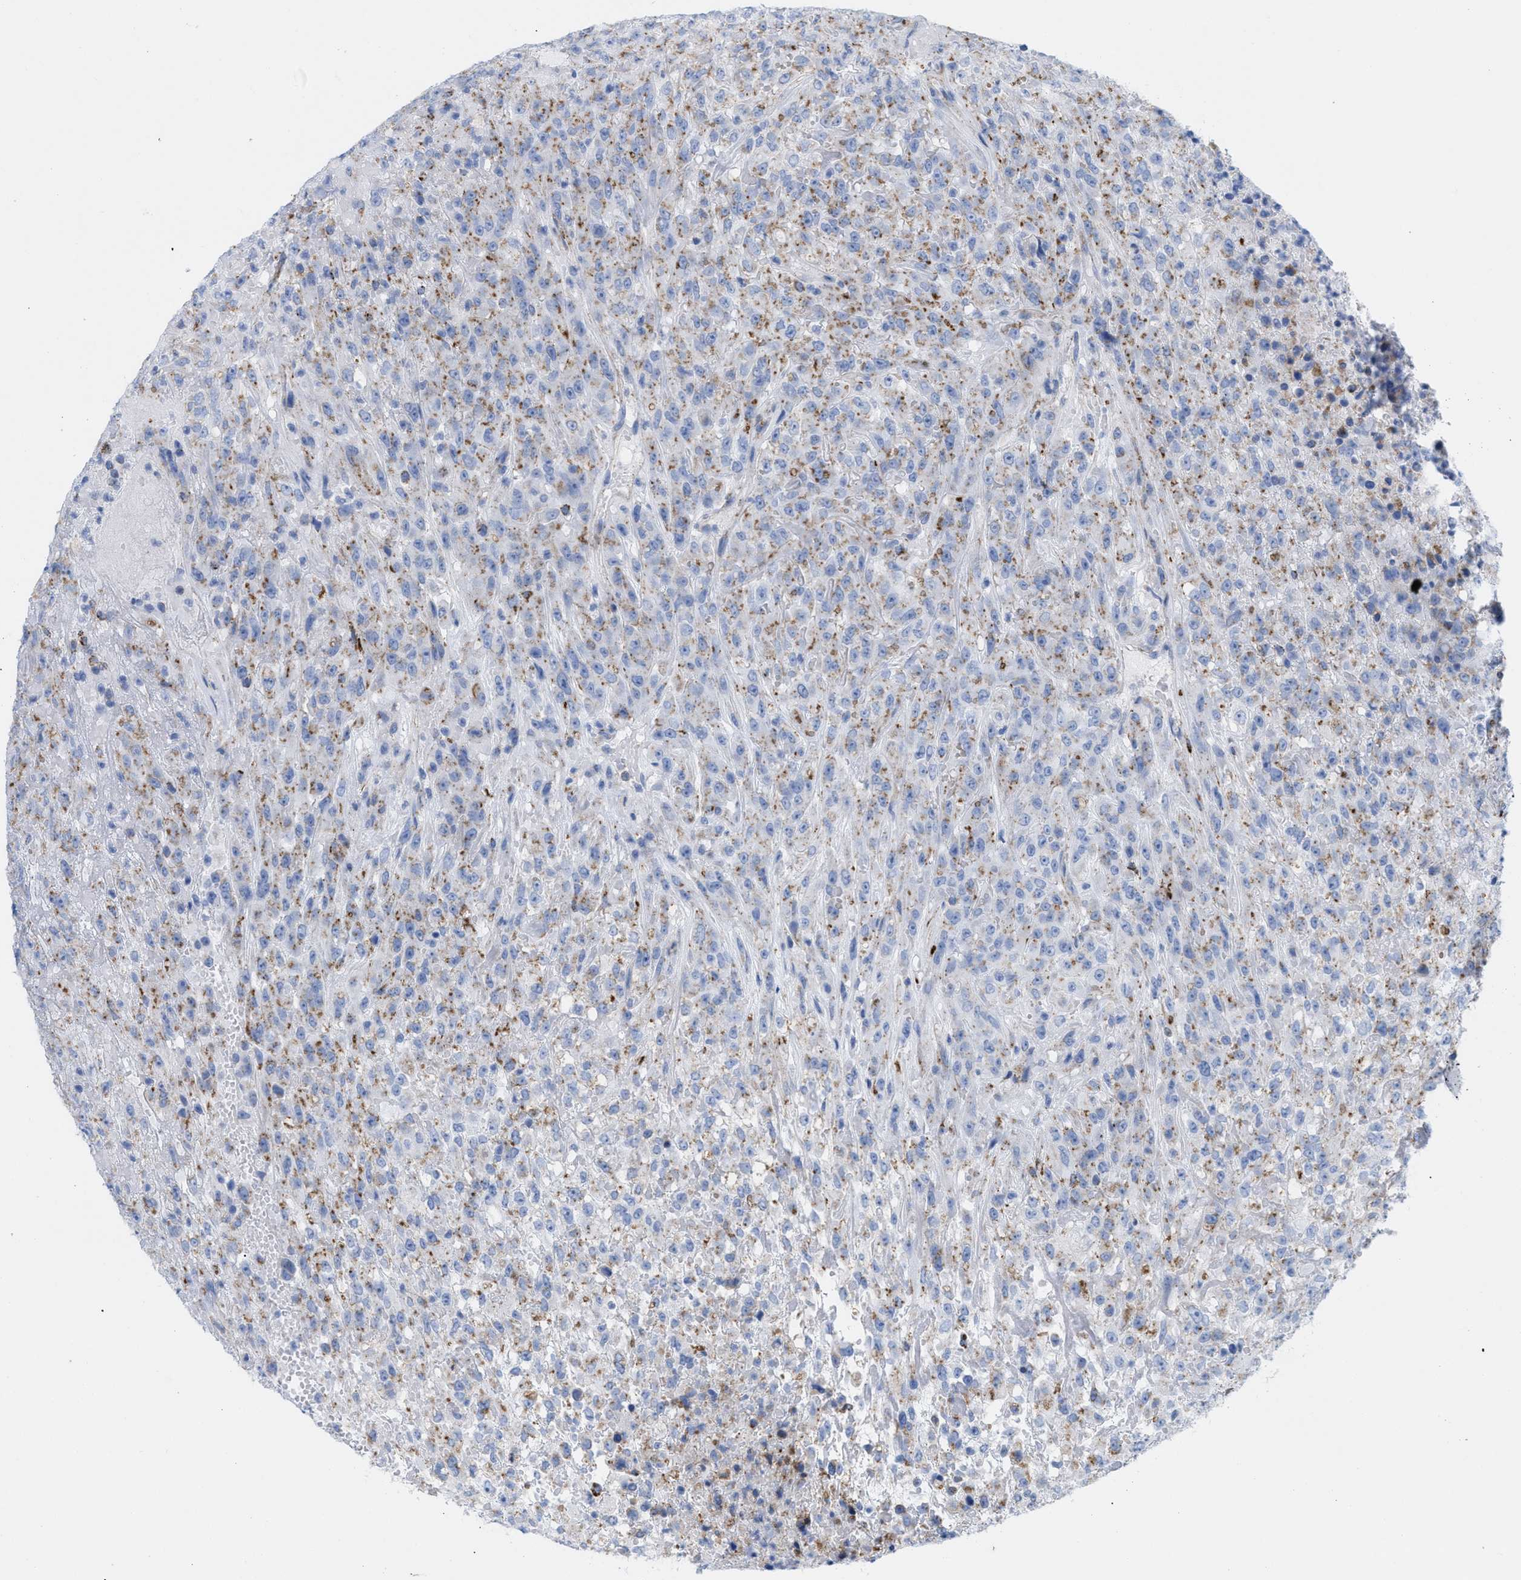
{"staining": {"intensity": "moderate", "quantity": "<25%", "location": "cytoplasmic/membranous"}, "tissue": "urothelial cancer", "cell_type": "Tumor cells", "image_type": "cancer", "snomed": [{"axis": "morphology", "description": "Urothelial carcinoma, High grade"}, {"axis": "topography", "description": "Urinary bladder"}], "caption": "About <25% of tumor cells in urothelial cancer reveal moderate cytoplasmic/membranous protein staining as visualized by brown immunohistochemical staining.", "gene": "DRAM2", "patient": {"sex": "male", "age": 46}}